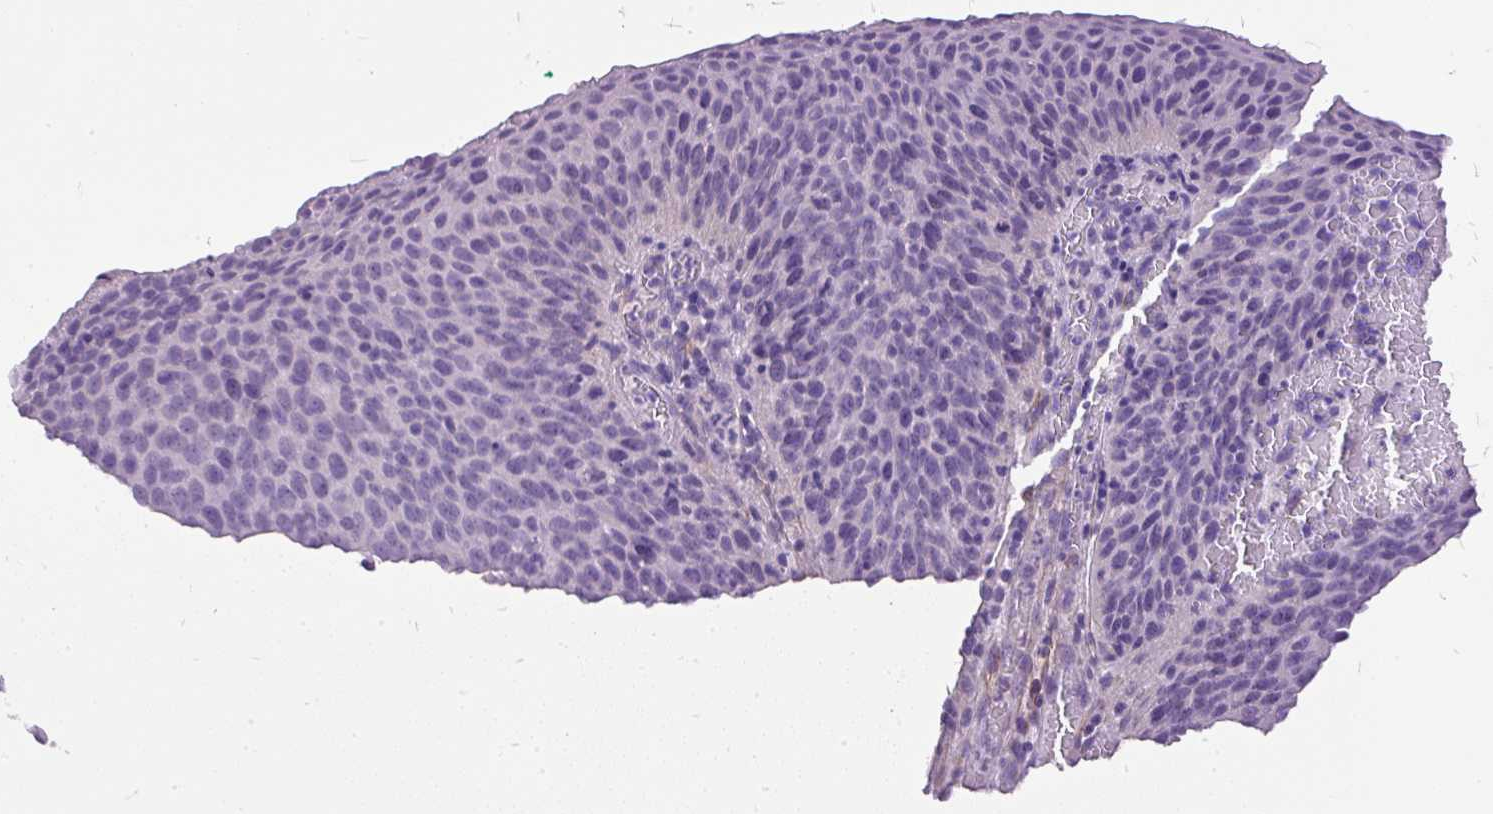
{"staining": {"intensity": "negative", "quantity": "none", "location": "none"}, "tissue": "cervical cancer", "cell_type": "Tumor cells", "image_type": "cancer", "snomed": [{"axis": "morphology", "description": "Squamous cell carcinoma, NOS"}, {"axis": "topography", "description": "Cervix"}], "caption": "Immunohistochemistry (IHC) image of squamous cell carcinoma (cervical) stained for a protein (brown), which displays no staining in tumor cells. Brightfield microscopy of immunohistochemistry stained with DAB (3,3'-diaminobenzidine) (brown) and hematoxylin (blue), captured at high magnification.", "gene": "GBX1", "patient": {"sex": "female", "age": 55}}